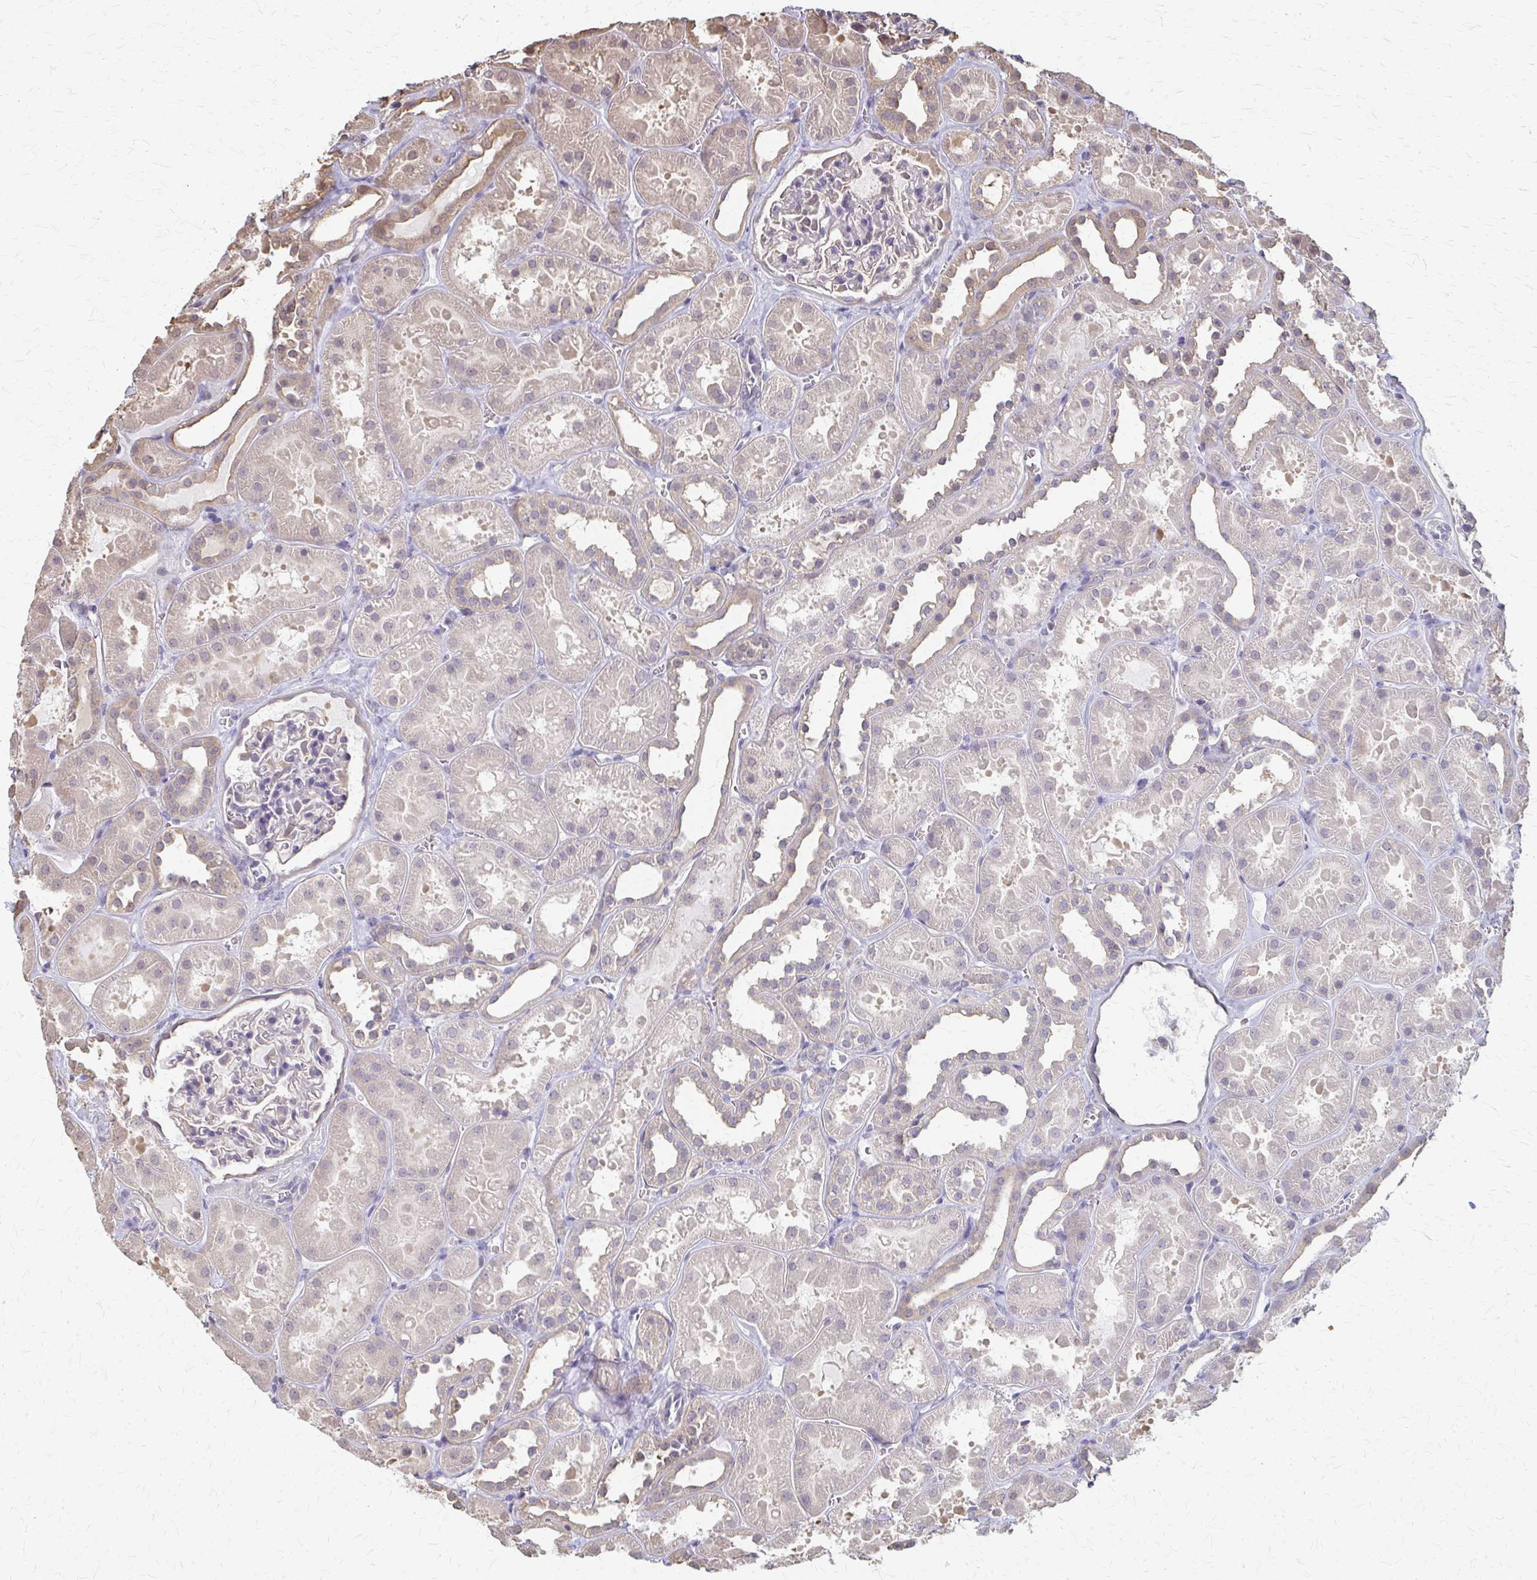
{"staining": {"intensity": "weak", "quantity": "<25%", "location": "cytoplasmic/membranous"}, "tissue": "kidney", "cell_type": "Cells in glomeruli", "image_type": "normal", "snomed": [{"axis": "morphology", "description": "Normal tissue, NOS"}, {"axis": "topography", "description": "Kidney"}], "caption": "Cells in glomeruli are negative for protein expression in unremarkable human kidney. (Immunohistochemistry, brightfield microscopy, high magnification).", "gene": "RABGAP1L", "patient": {"sex": "female", "age": 41}}